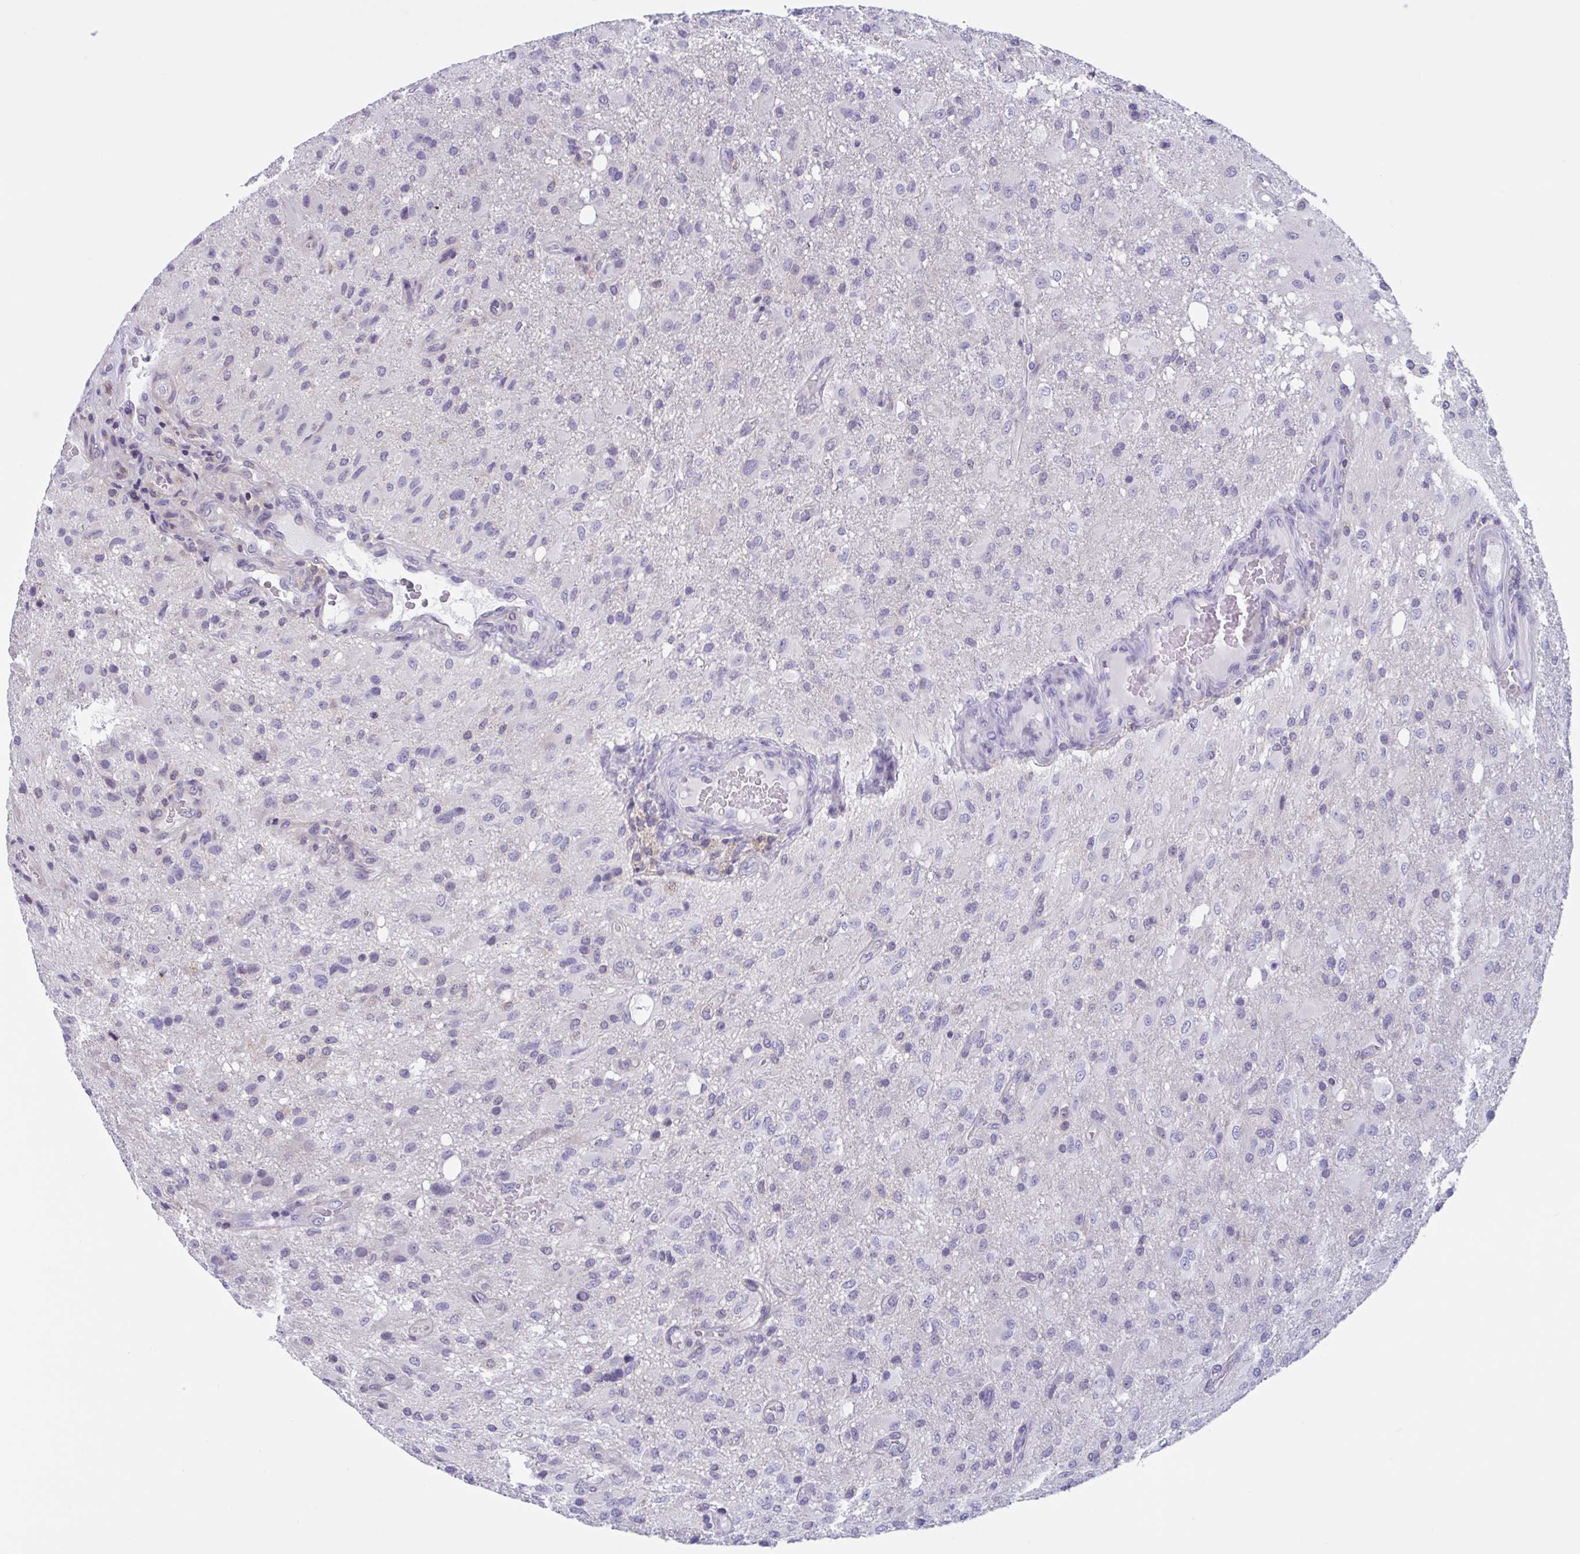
{"staining": {"intensity": "negative", "quantity": "none", "location": "none"}, "tissue": "glioma", "cell_type": "Tumor cells", "image_type": "cancer", "snomed": [{"axis": "morphology", "description": "Glioma, malignant, High grade"}, {"axis": "topography", "description": "Brain"}], "caption": "Tumor cells are negative for brown protein staining in glioma. (Stains: DAB (3,3'-diaminobenzidine) IHC with hematoxylin counter stain, Microscopy: brightfield microscopy at high magnification).", "gene": "SNX11", "patient": {"sex": "male", "age": 53}}